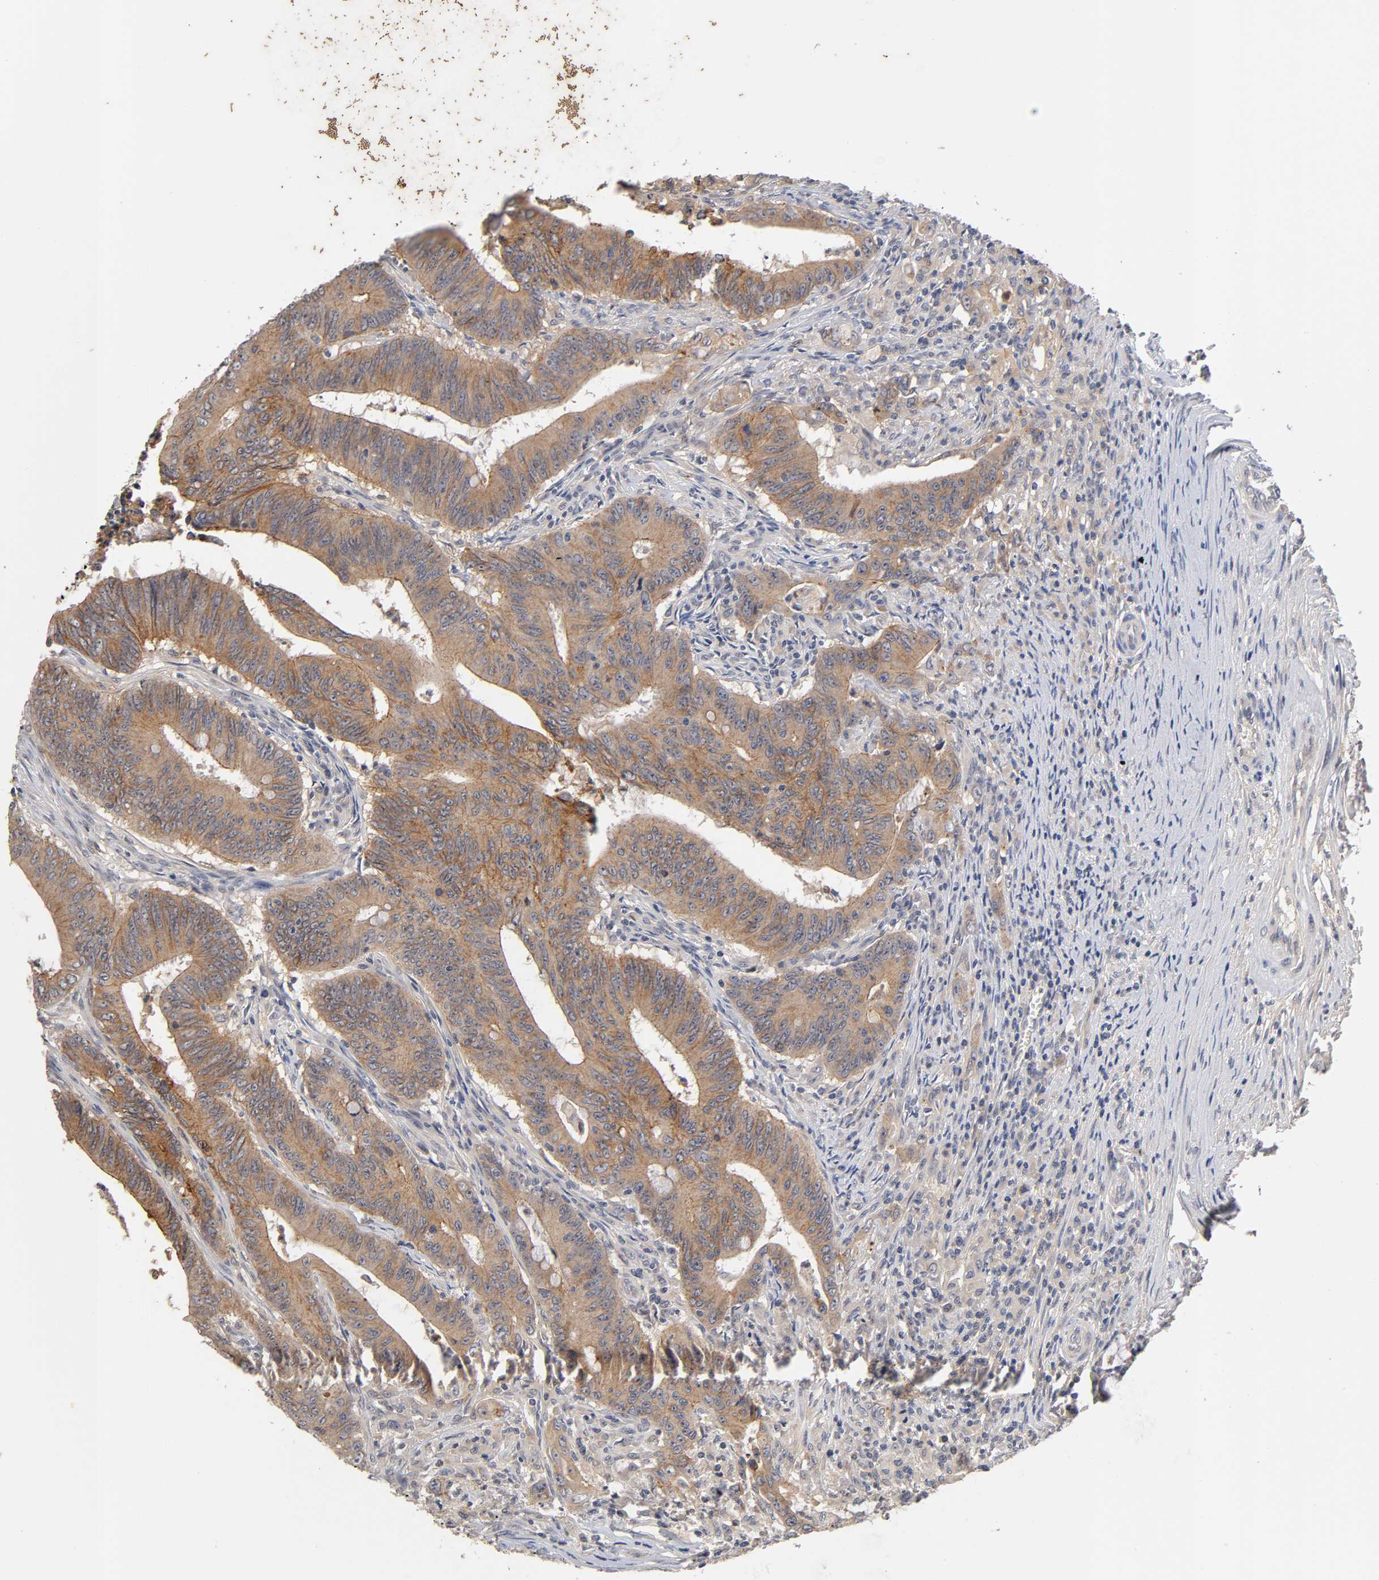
{"staining": {"intensity": "moderate", "quantity": ">75%", "location": "cytoplasmic/membranous"}, "tissue": "colorectal cancer", "cell_type": "Tumor cells", "image_type": "cancer", "snomed": [{"axis": "morphology", "description": "Adenocarcinoma, NOS"}, {"axis": "topography", "description": "Colon"}], "caption": "The photomicrograph exhibits staining of colorectal cancer, revealing moderate cytoplasmic/membranous protein staining (brown color) within tumor cells. The staining was performed using DAB, with brown indicating positive protein expression. Nuclei are stained blue with hematoxylin.", "gene": "CXADR", "patient": {"sex": "male", "age": 45}}